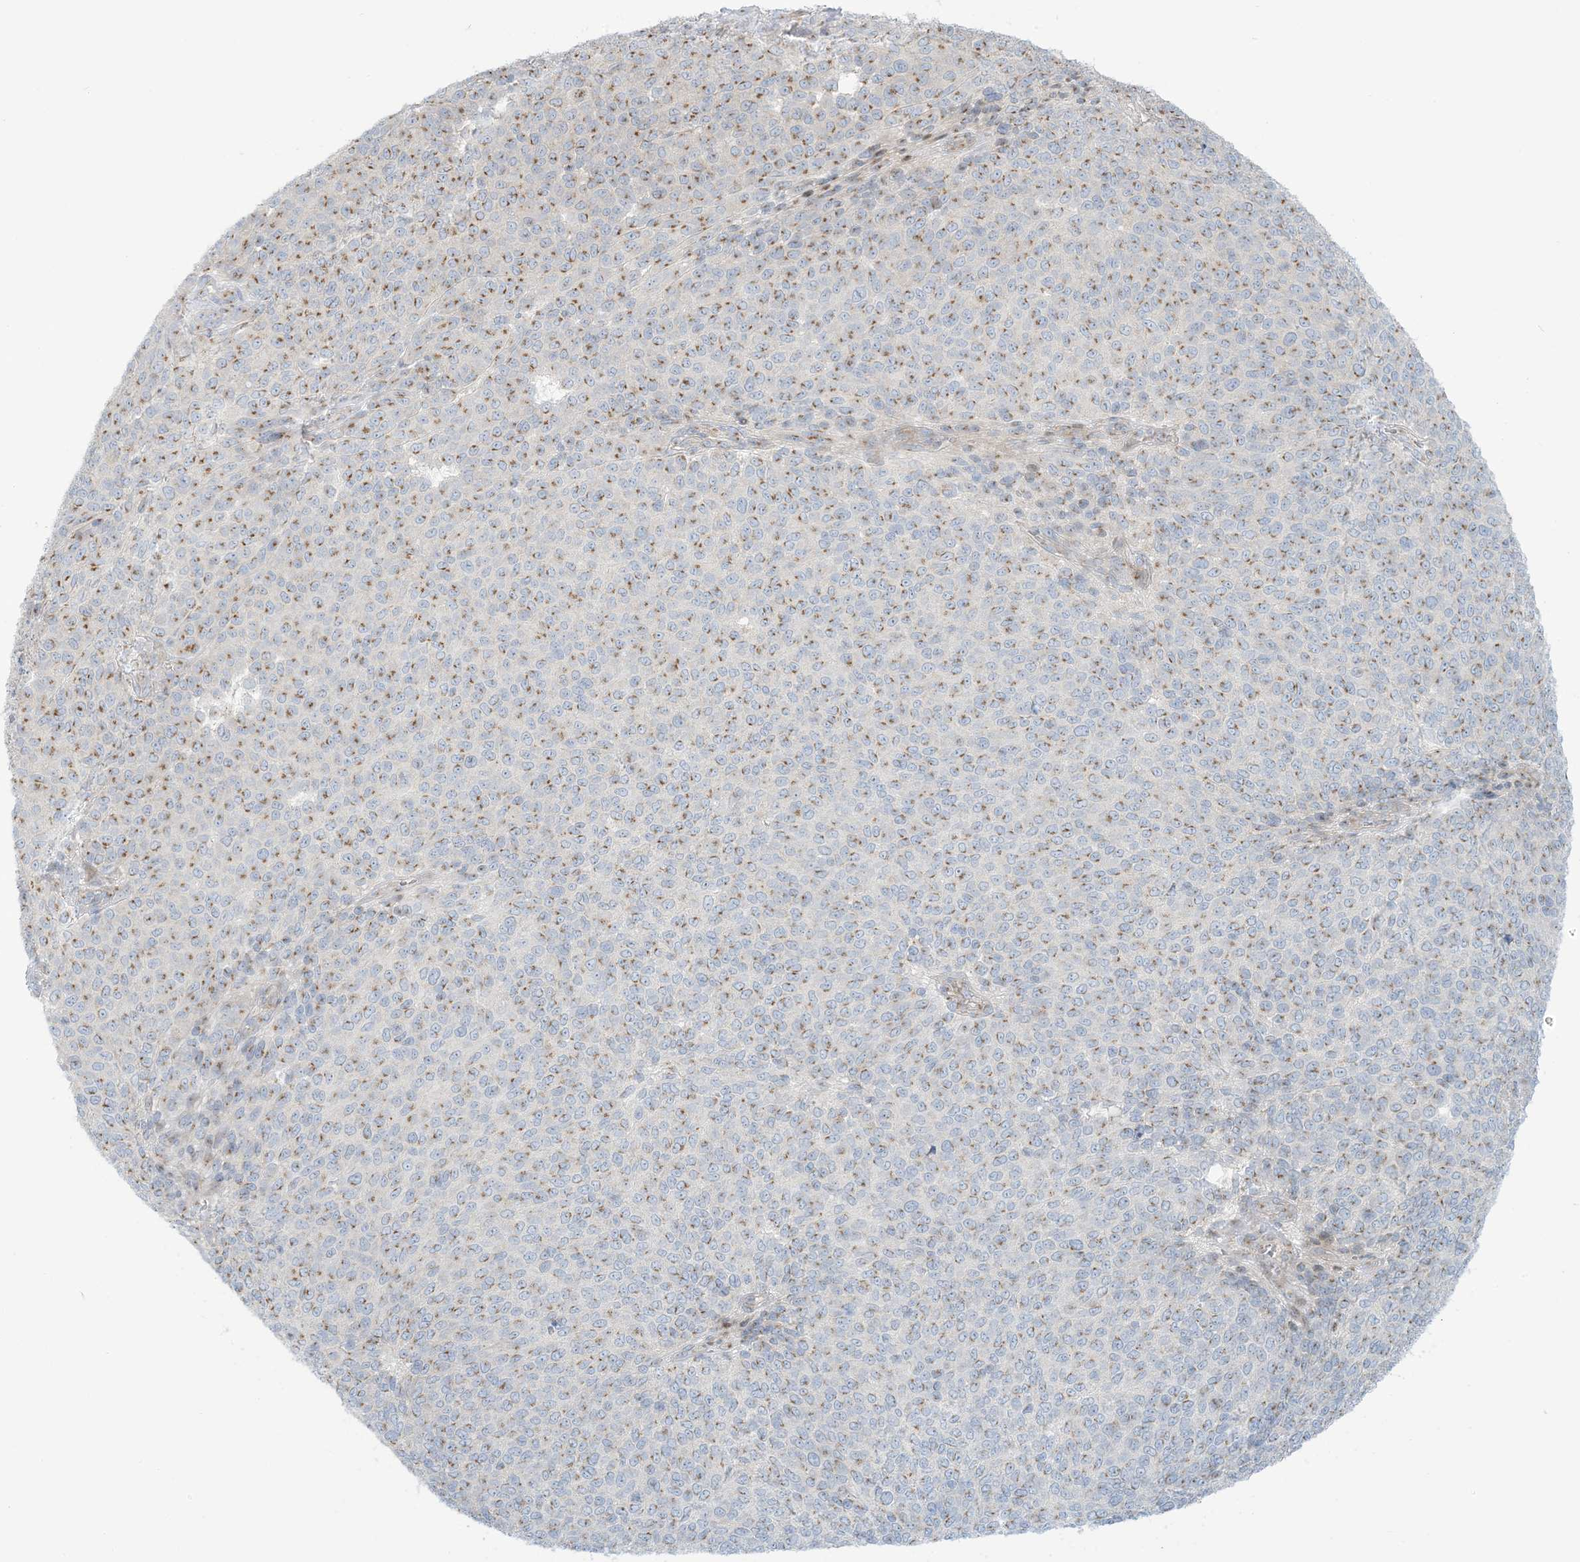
{"staining": {"intensity": "moderate", "quantity": ">75%", "location": "cytoplasmic/membranous"}, "tissue": "melanoma", "cell_type": "Tumor cells", "image_type": "cancer", "snomed": [{"axis": "morphology", "description": "Malignant melanoma, NOS"}, {"axis": "topography", "description": "Skin"}], "caption": "This photomicrograph displays immunohistochemistry staining of human malignant melanoma, with medium moderate cytoplasmic/membranous staining in about >75% of tumor cells.", "gene": "AFTPH", "patient": {"sex": "male", "age": 49}}